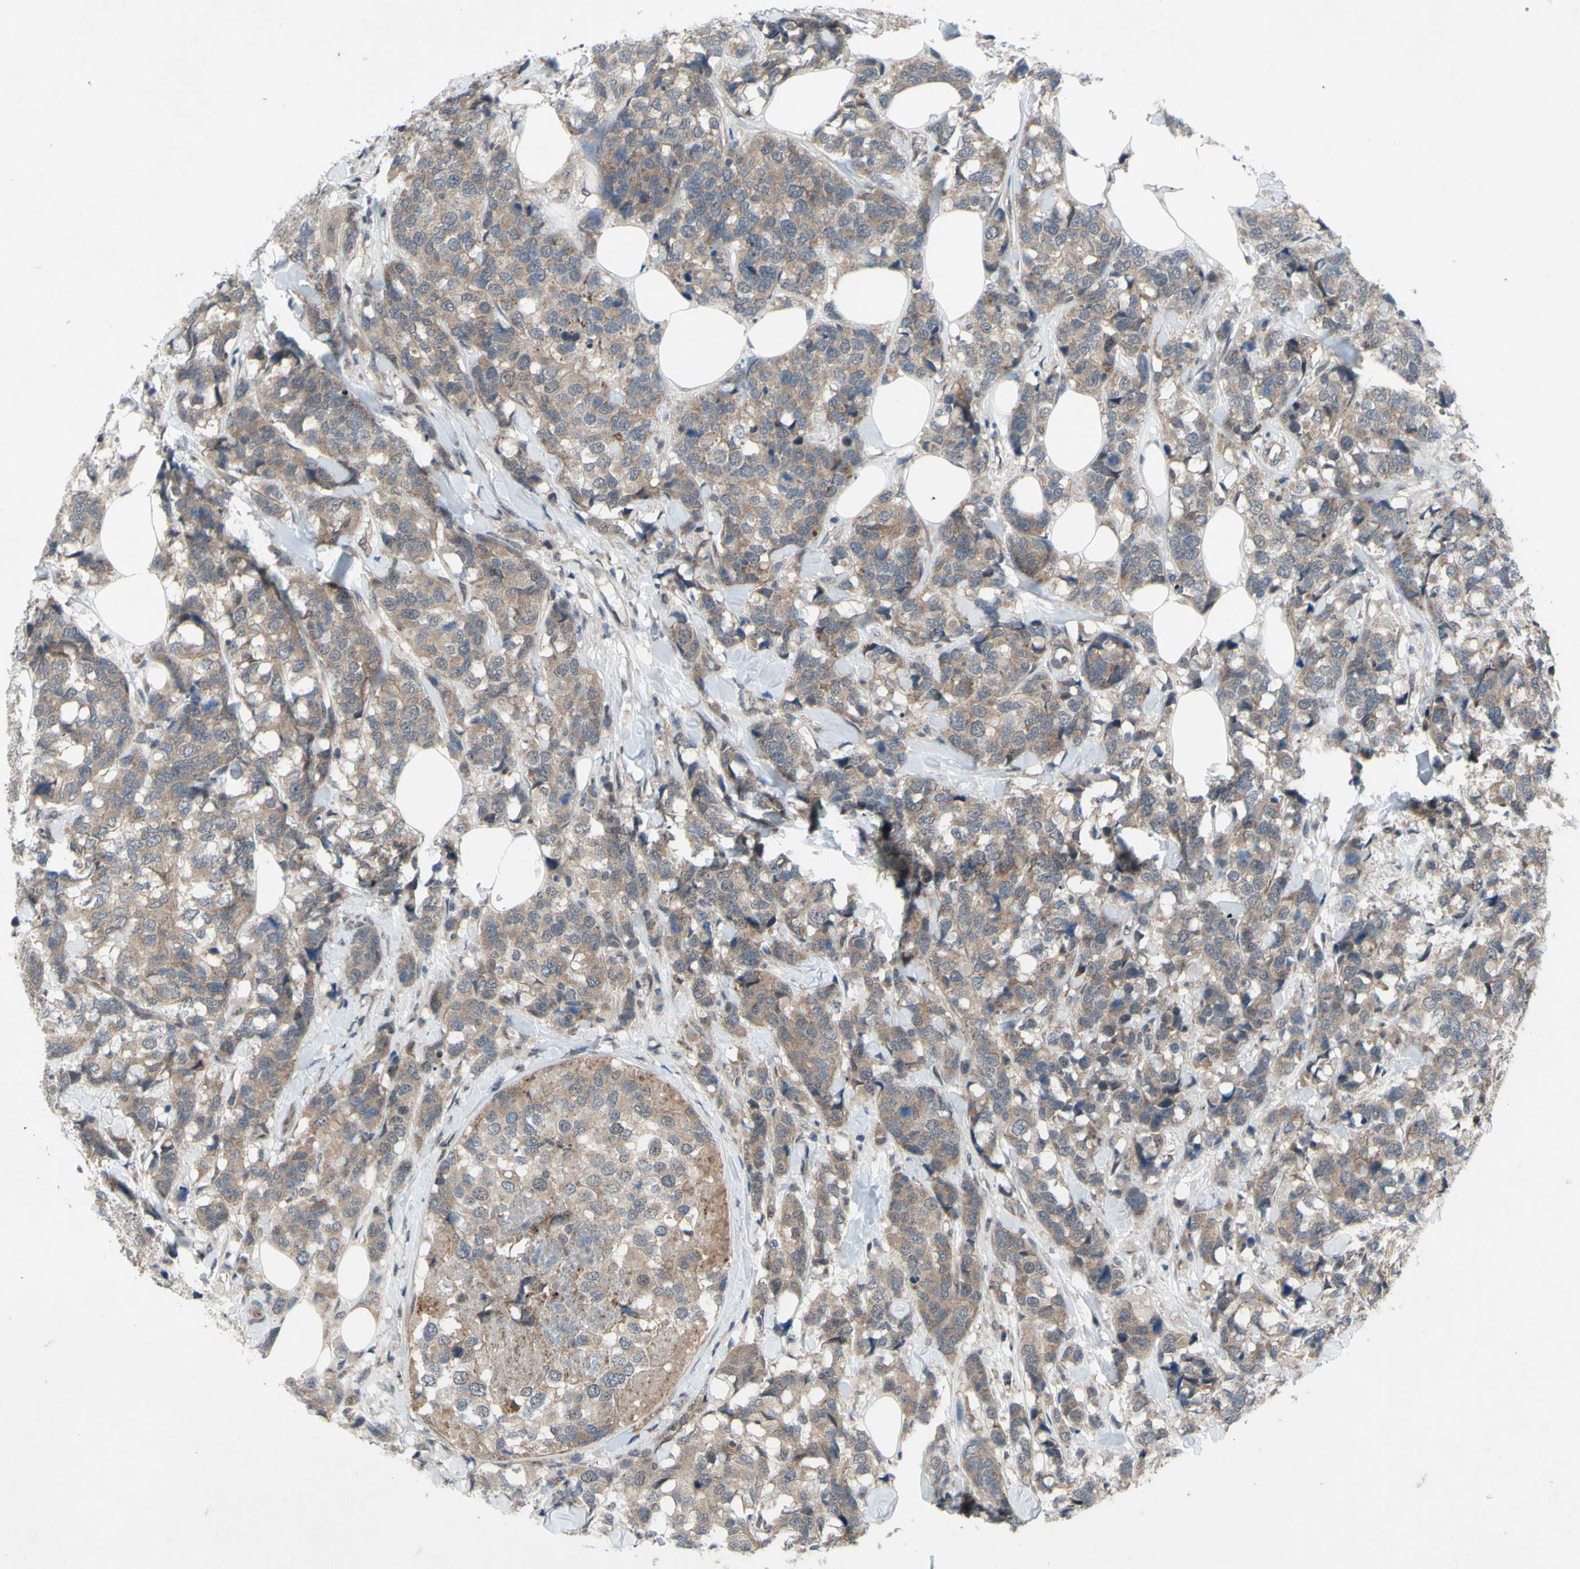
{"staining": {"intensity": "weak", "quantity": ">75%", "location": "cytoplasmic/membranous"}, "tissue": "breast cancer", "cell_type": "Tumor cells", "image_type": "cancer", "snomed": [{"axis": "morphology", "description": "Lobular carcinoma"}, {"axis": "topography", "description": "Breast"}], "caption": "Human breast lobular carcinoma stained with a protein marker reveals weak staining in tumor cells.", "gene": "TRDMT1", "patient": {"sex": "female", "age": 59}}